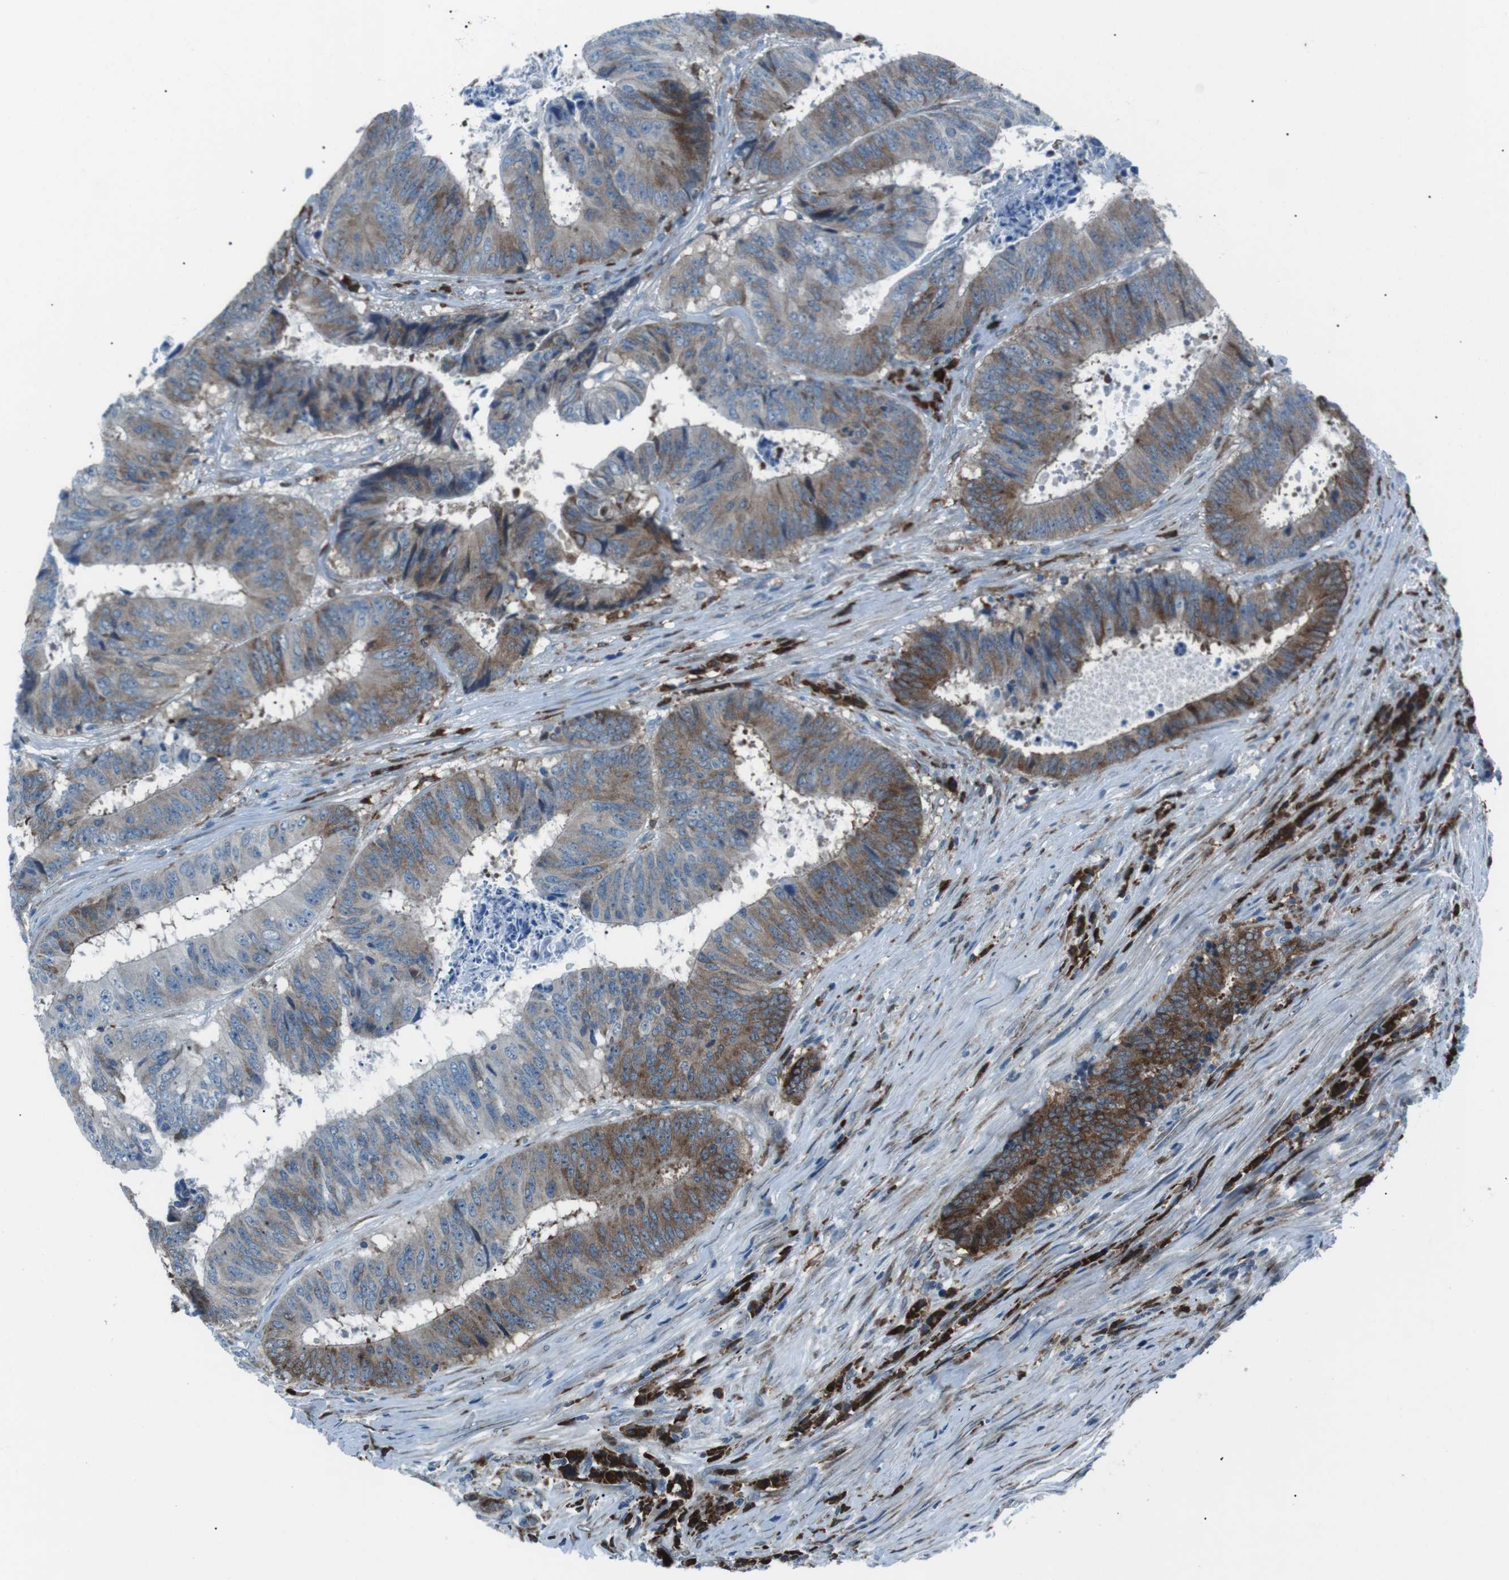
{"staining": {"intensity": "moderate", "quantity": "25%-75%", "location": "cytoplasmic/membranous"}, "tissue": "colorectal cancer", "cell_type": "Tumor cells", "image_type": "cancer", "snomed": [{"axis": "morphology", "description": "Adenocarcinoma, NOS"}, {"axis": "topography", "description": "Rectum"}], "caption": "Immunohistochemical staining of human adenocarcinoma (colorectal) shows medium levels of moderate cytoplasmic/membranous staining in about 25%-75% of tumor cells.", "gene": "BLNK", "patient": {"sex": "male", "age": 72}}